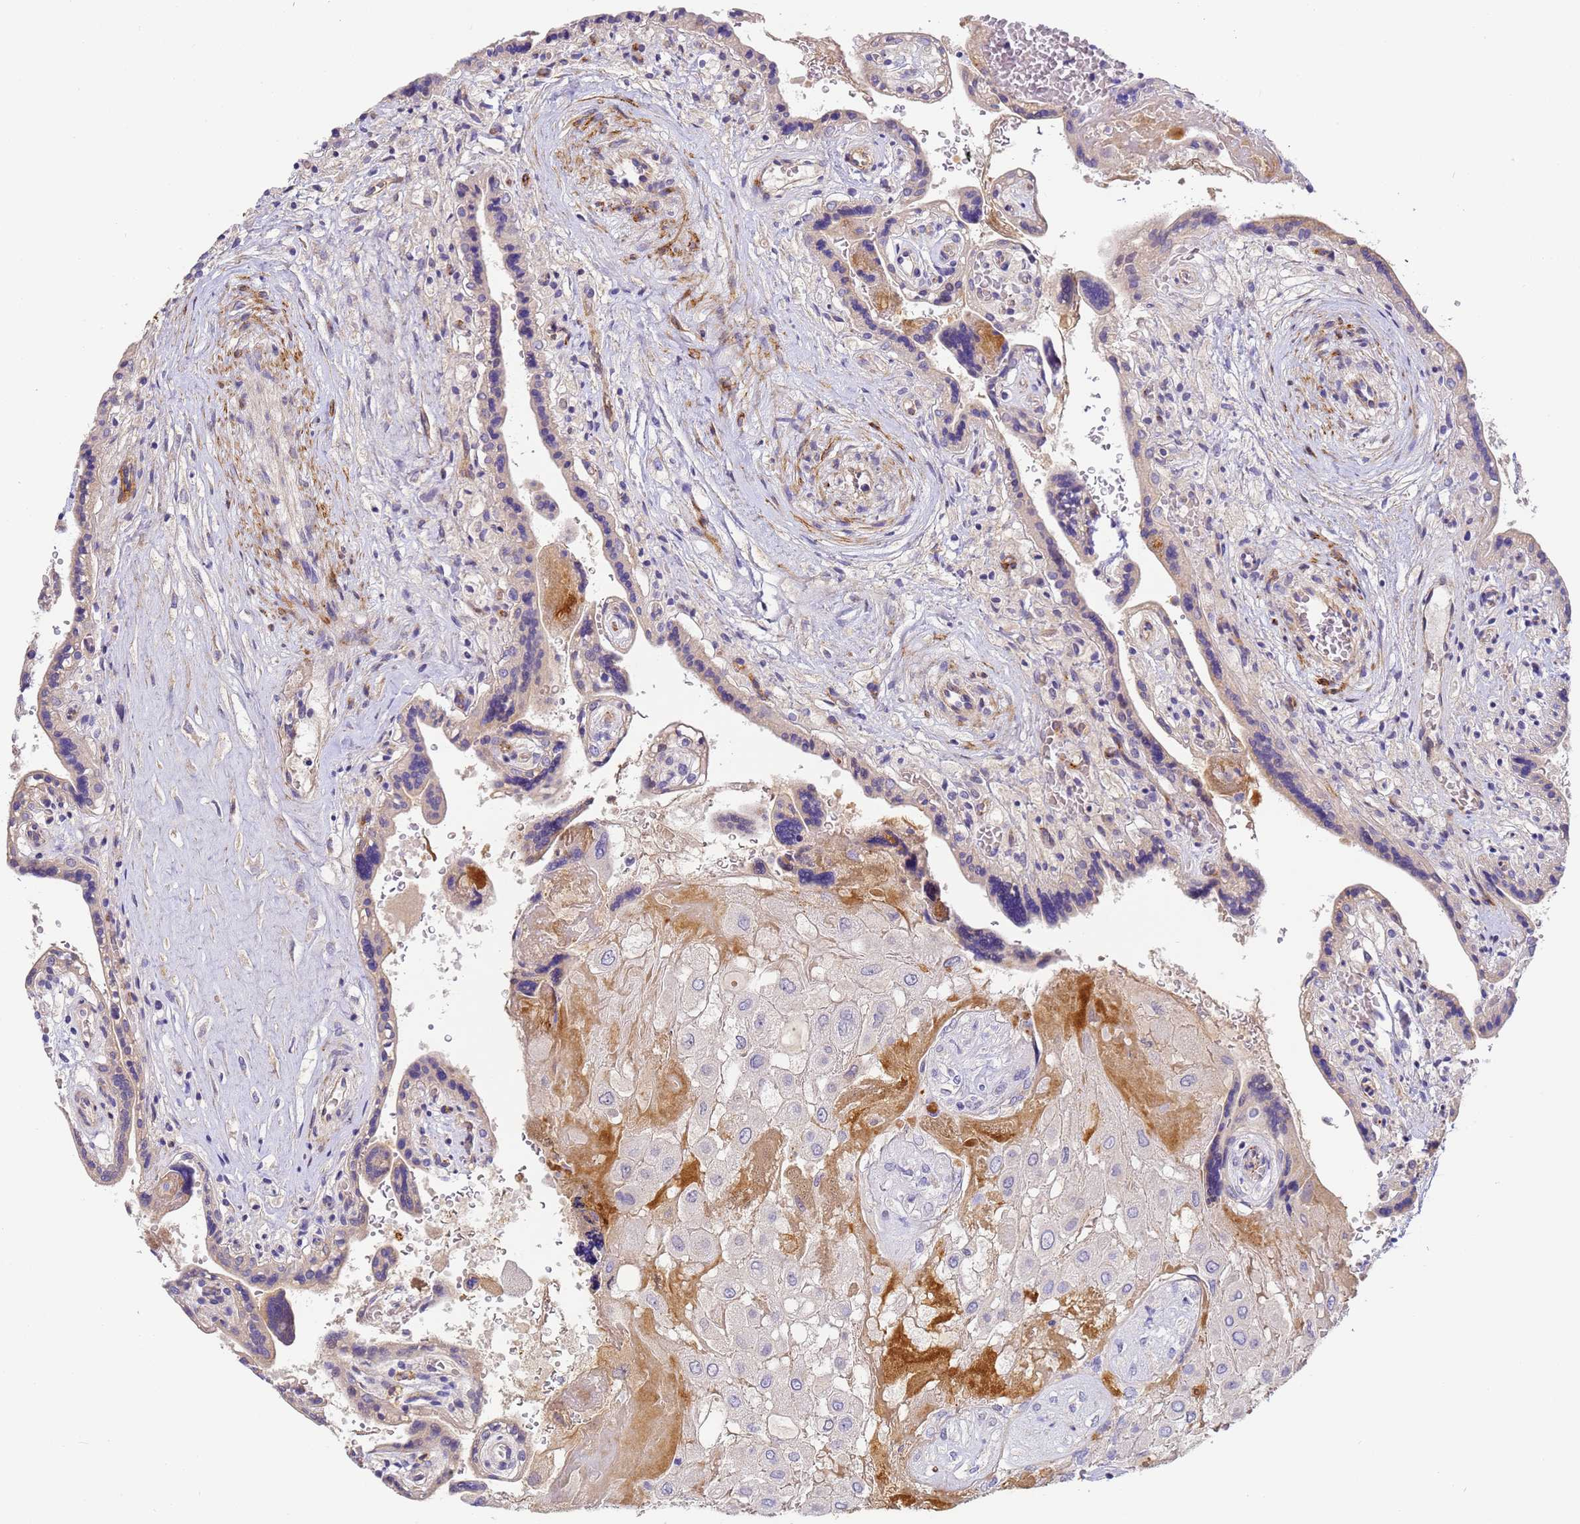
{"staining": {"intensity": "negative", "quantity": "none", "location": "none"}, "tissue": "placenta", "cell_type": "Decidual cells", "image_type": "normal", "snomed": [{"axis": "morphology", "description": "Normal tissue, NOS"}, {"axis": "topography", "description": "Placenta"}], "caption": "Decidual cells show no significant protein positivity in benign placenta. The staining was performed using DAB (3,3'-diaminobenzidine) to visualize the protein expression in brown, while the nuclei were stained in blue with hematoxylin (Magnification: 20x).", "gene": "CFHR1", "patient": {"sex": "female", "age": 37}}